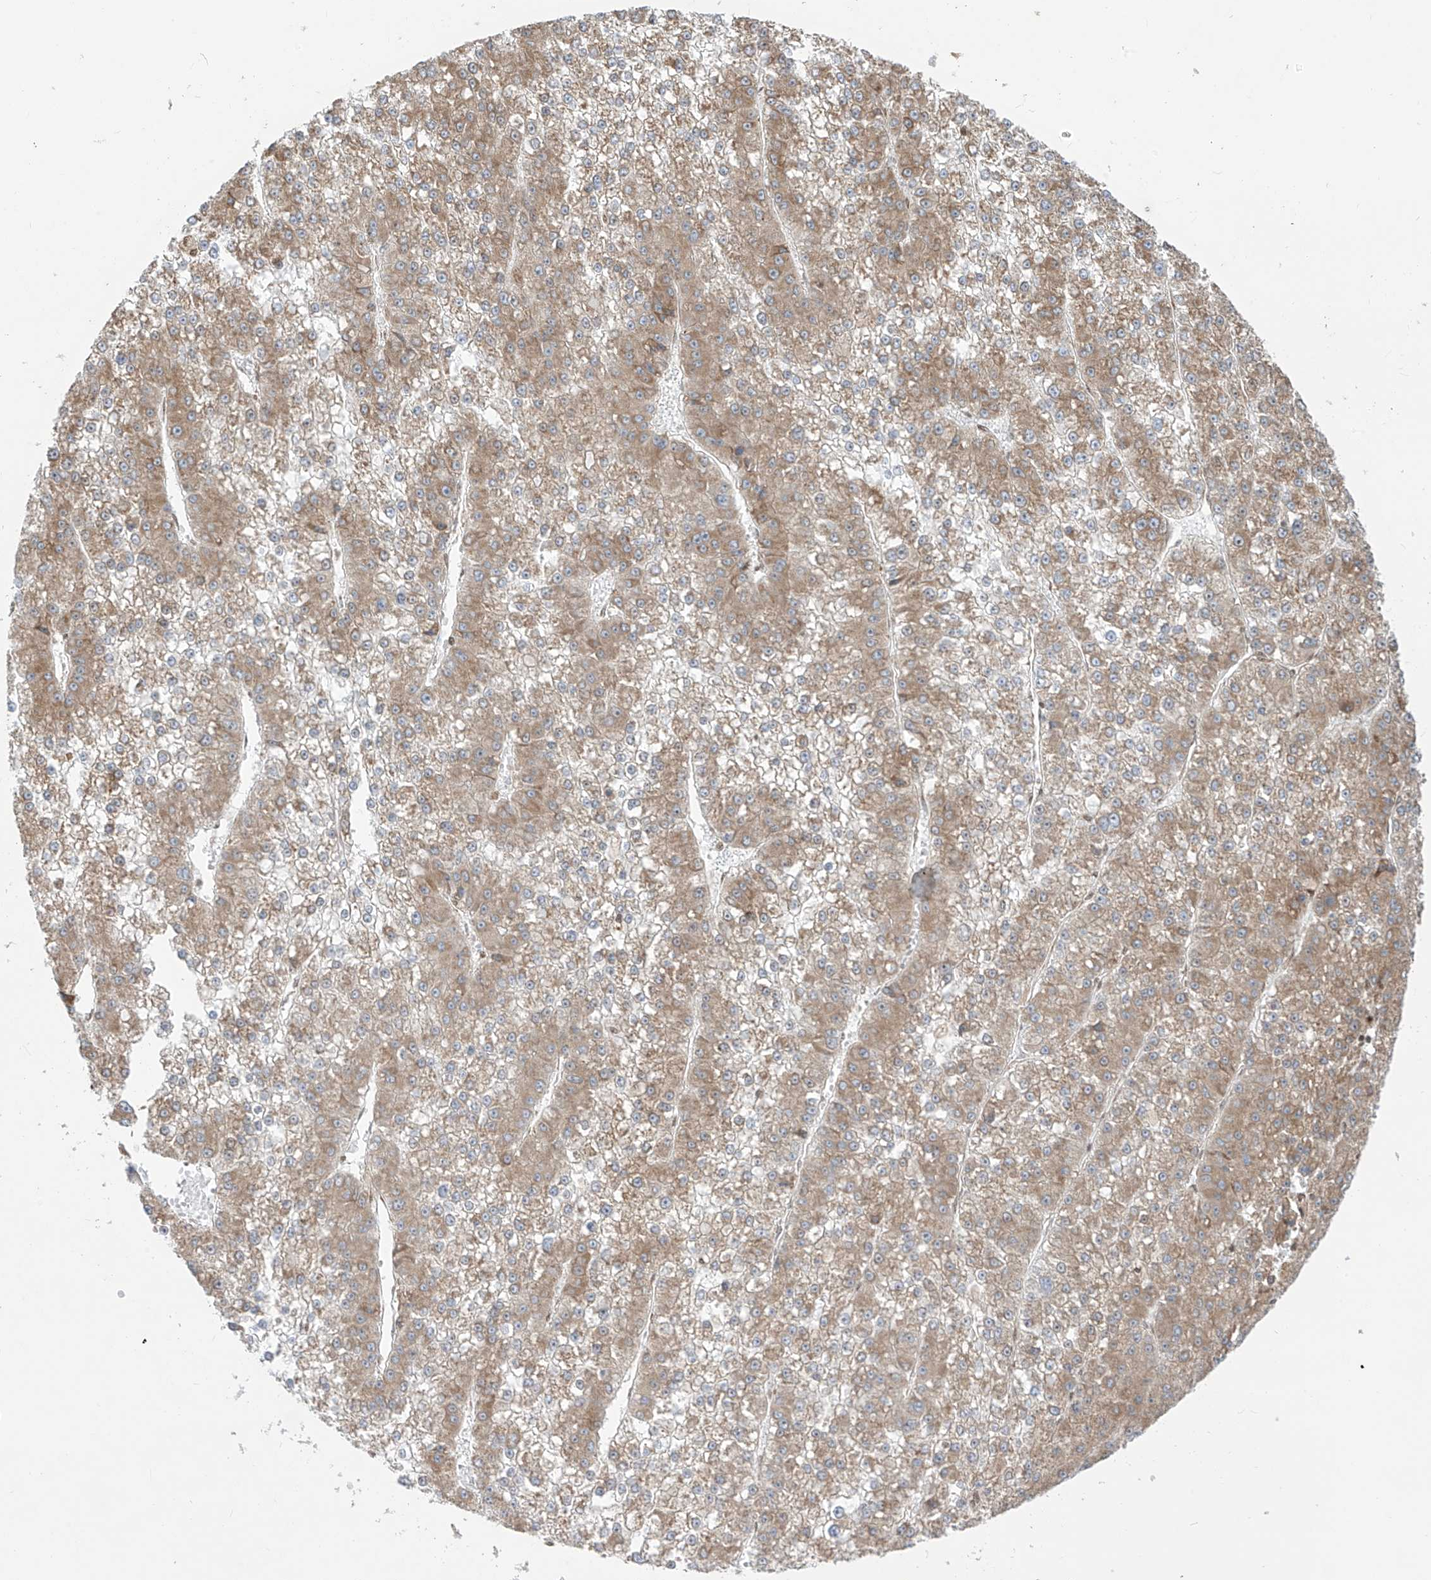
{"staining": {"intensity": "moderate", "quantity": ">75%", "location": "cytoplasmic/membranous"}, "tissue": "liver cancer", "cell_type": "Tumor cells", "image_type": "cancer", "snomed": [{"axis": "morphology", "description": "Carcinoma, Hepatocellular, NOS"}, {"axis": "topography", "description": "Liver"}], "caption": "This histopathology image shows IHC staining of liver hepatocellular carcinoma, with medium moderate cytoplasmic/membranous expression in approximately >75% of tumor cells.", "gene": "ZBTB8A", "patient": {"sex": "female", "age": 73}}